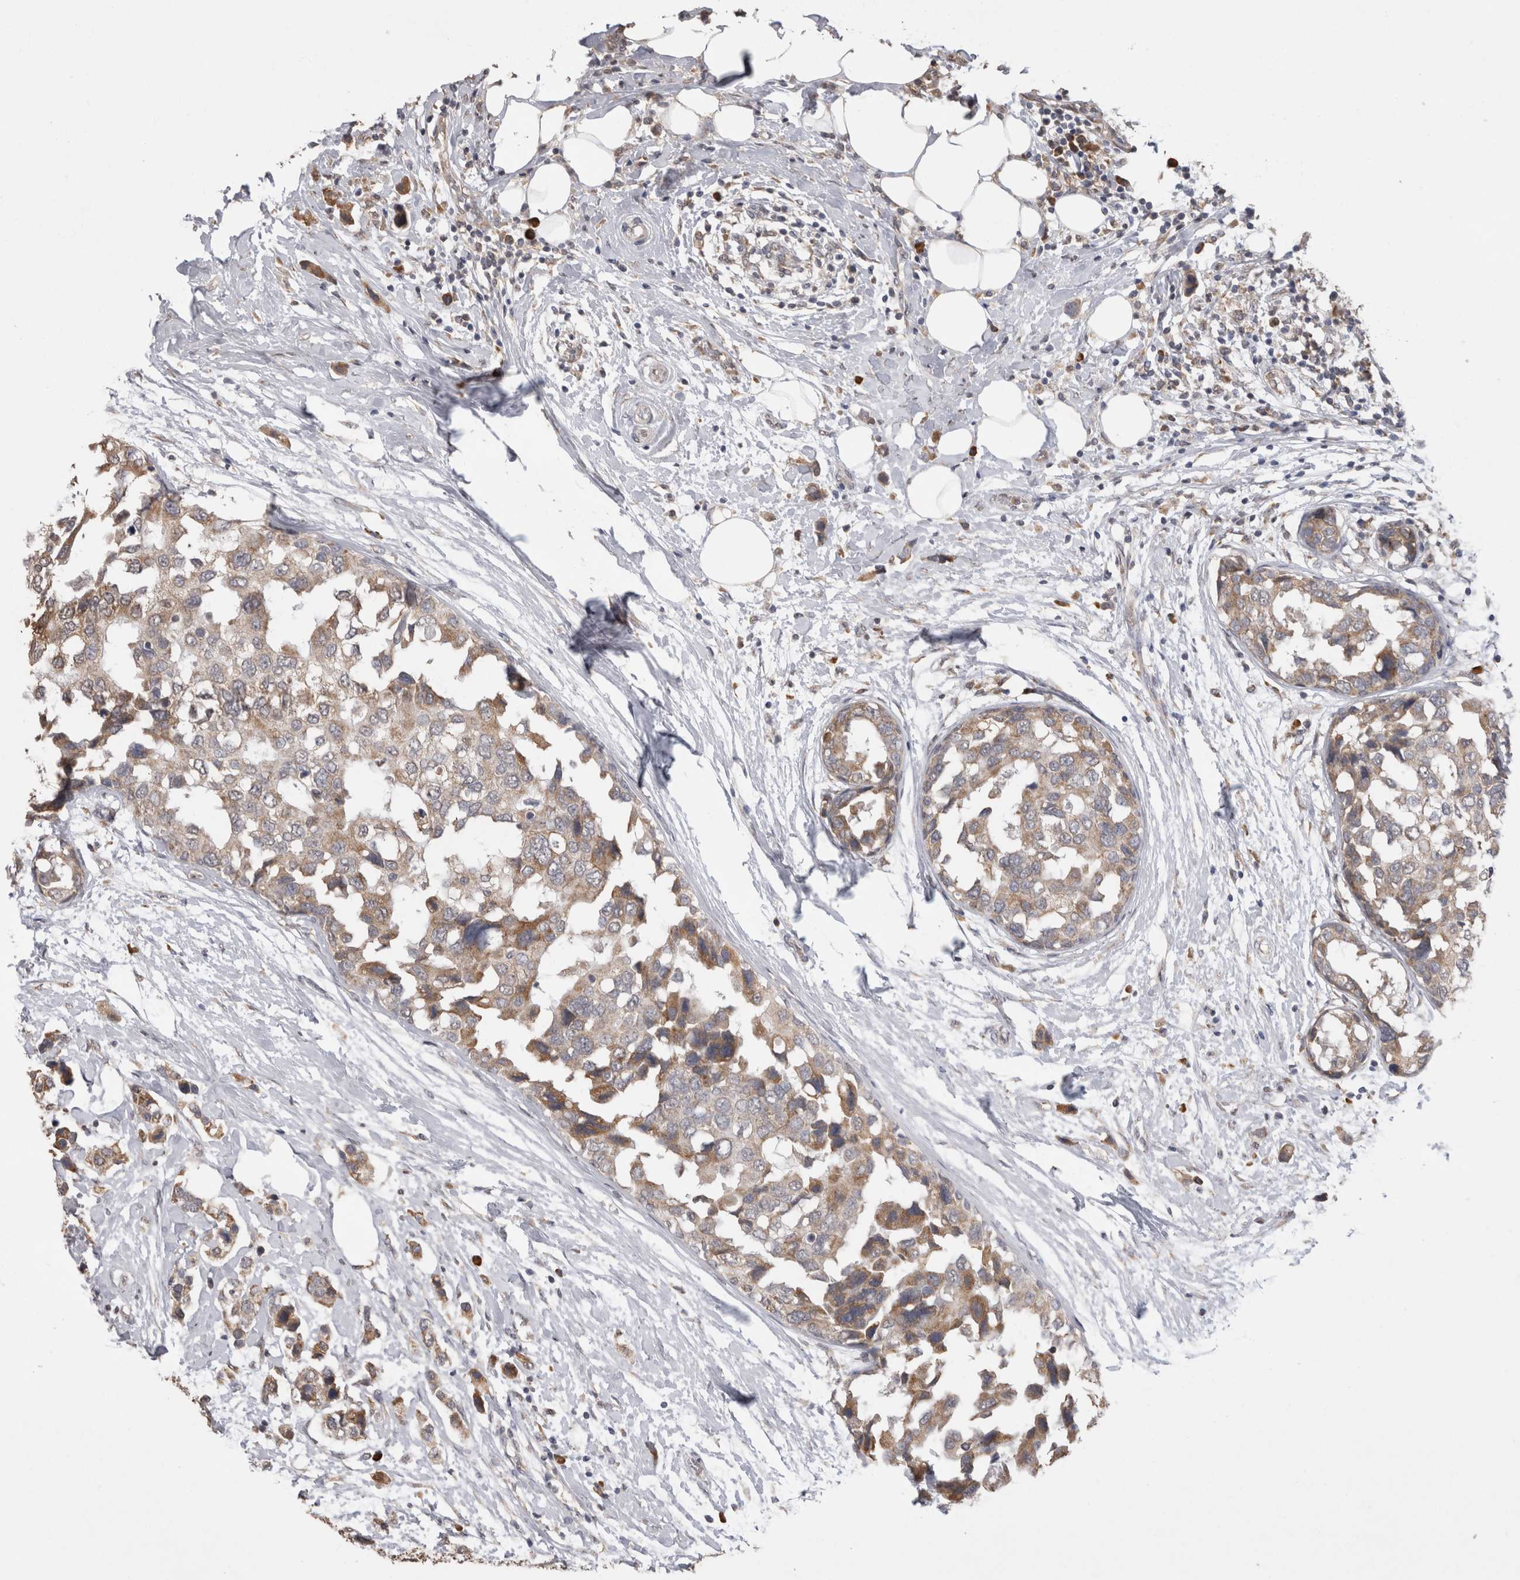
{"staining": {"intensity": "moderate", "quantity": ">75%", "location": "cytoplasmic/membranous"}, "tissue": "breast cancer", "cell_type": "Tumor cells", "image_type": "cancer", "snomed": [{"axis": "morphology", "description": "Normal tissue, NOS"}, {"axis": "morphology", "description": "Duct carcinoma"}, {"axis": "topography", "description": "Breast"}], "caption": "Human breast cancer stained with a brown dye demonstrates moderate cytoplasmic/membranous positive expression in about >75% of tumor cells.", "gene": "NOMO1", "patient": {"sex": "female", "age": 50}}